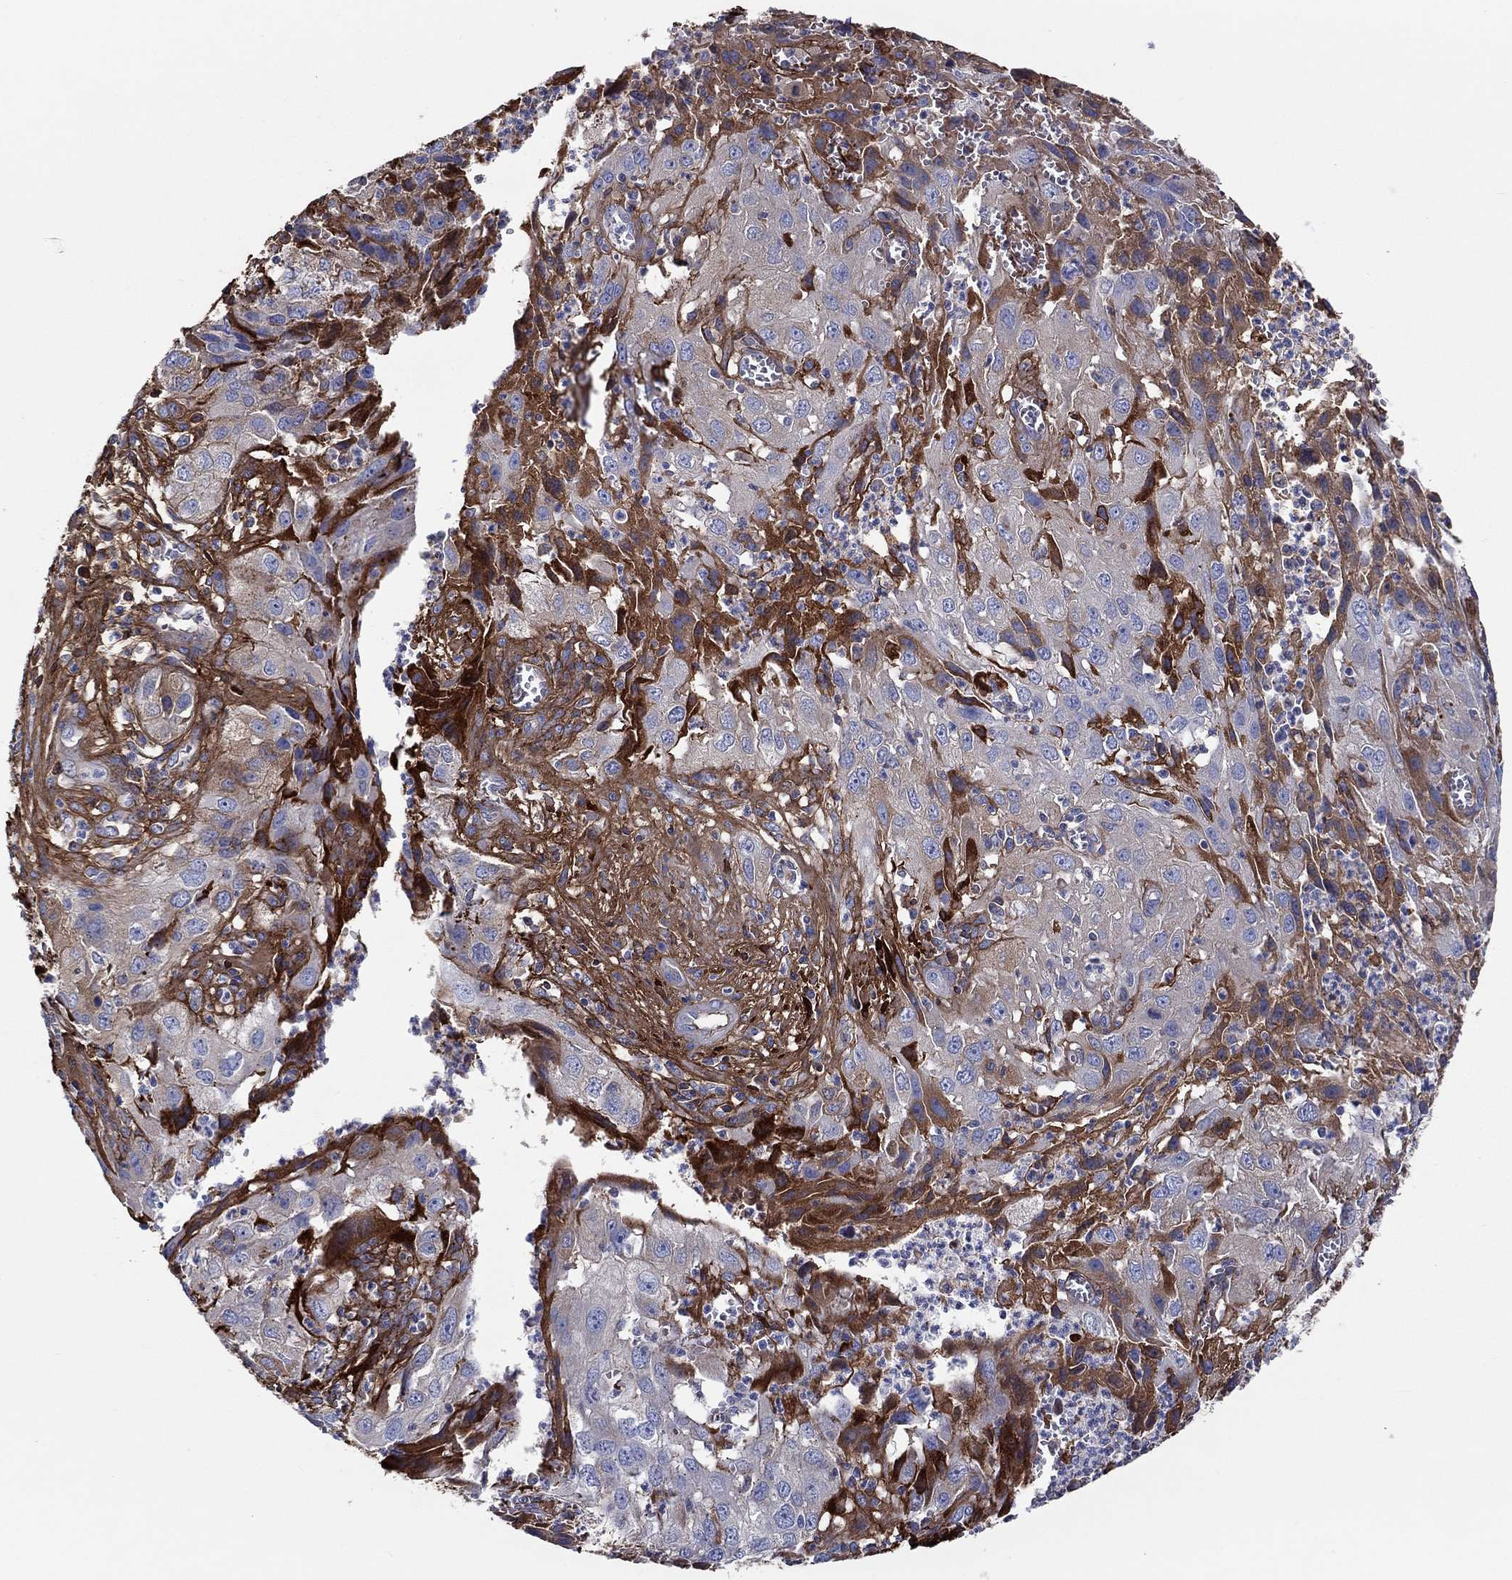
{"staining": {"intensity": "negative", "quantity": "none", "location": "none"}, "tissue": "cervical cancer", "cell_type": "Tumor cells", "image_type": "cancer", "snomed": [{"axis": "morphology", "description": "Squamous cell carcinoma, NOS"}, {"axis": "topography", "description": "Cervix"}], "caption": "Photomicrograph shows no protein expression in tumor cells of squamous cell carcinoma (cervical) tissue. (Immunohistochemistry, brightfield microscopy, high magnification).", "gene": "TGFBI", "patient": {"sex": "female", "age": 32}}